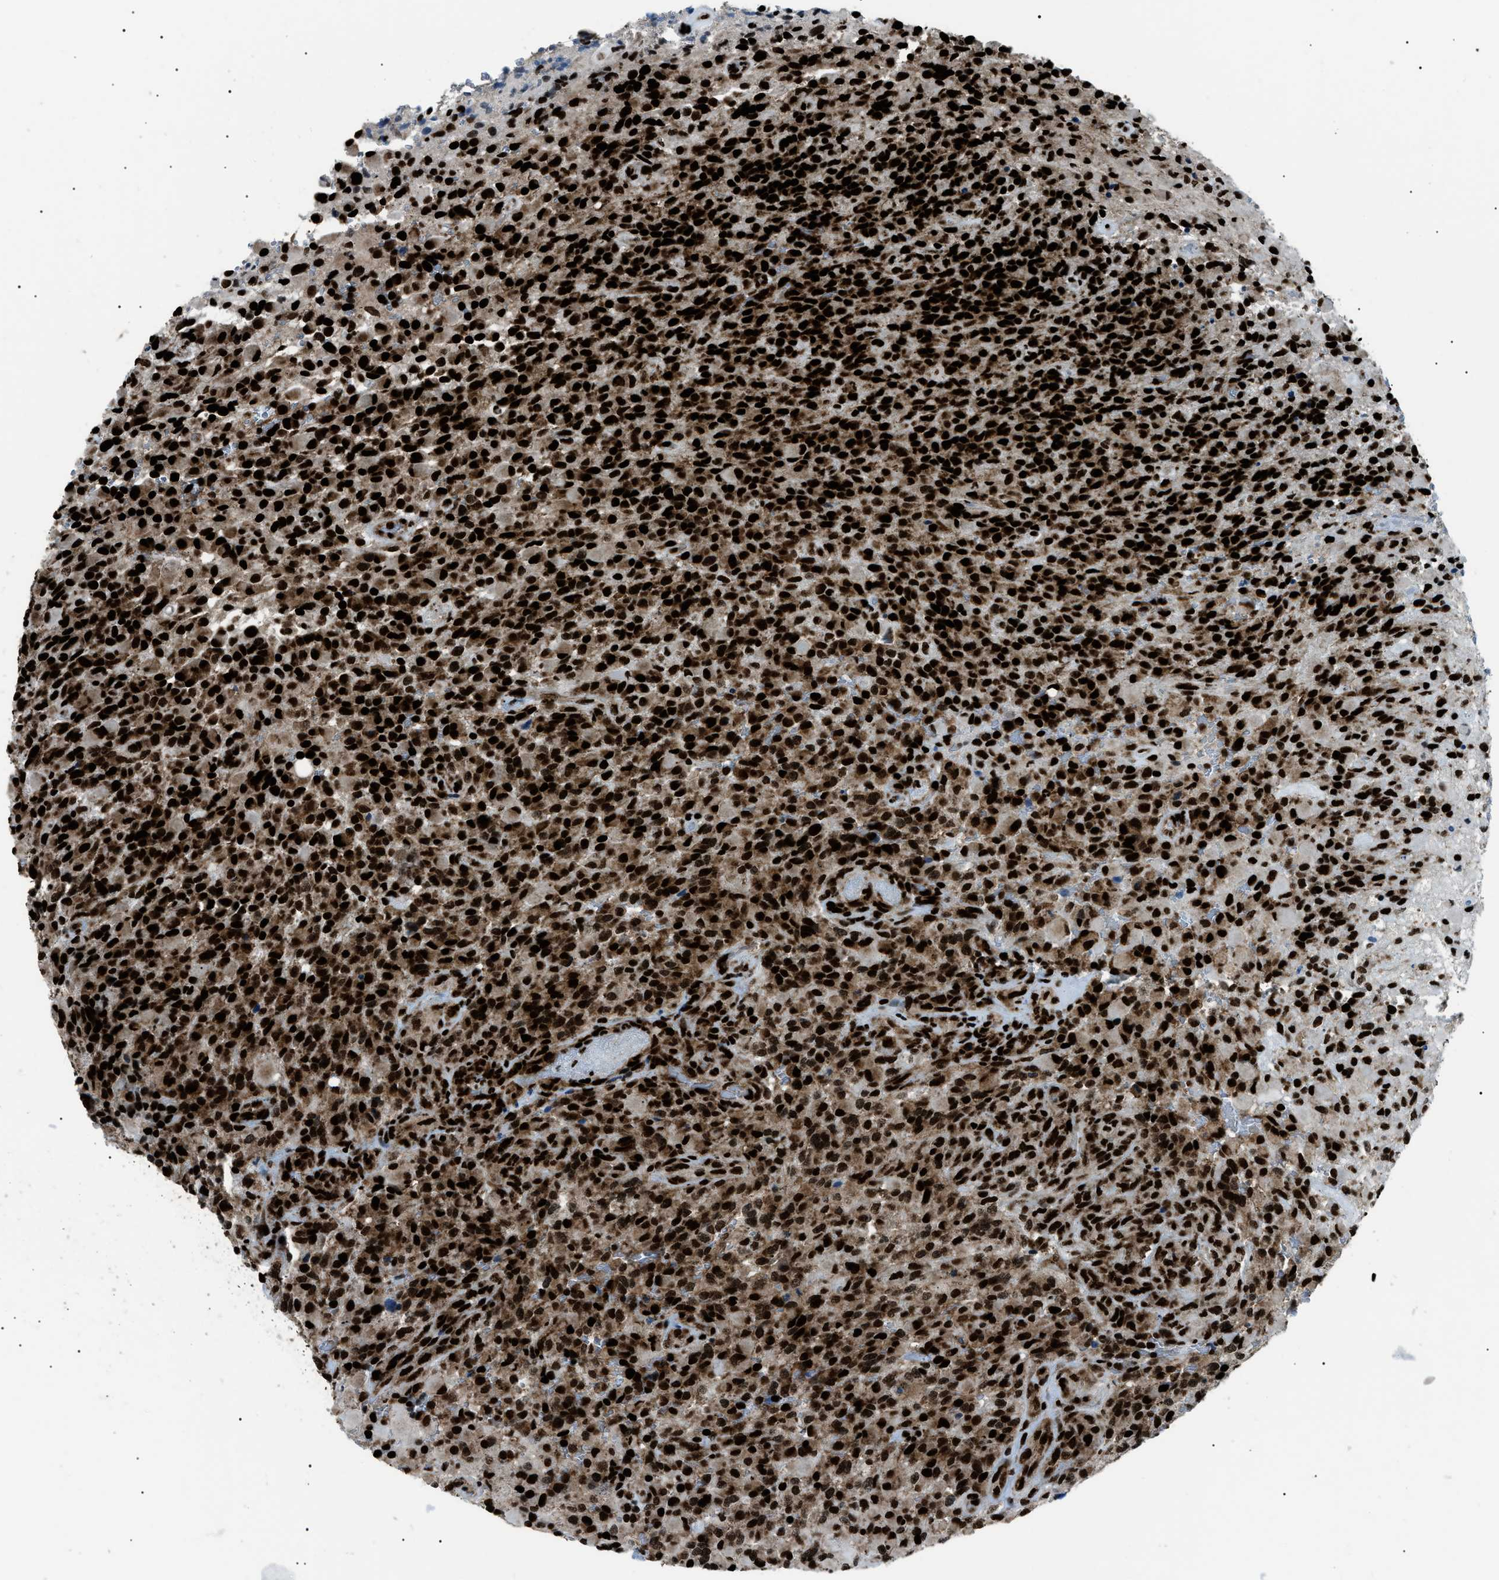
{"staining": {"intensity": "strong", "quantity": ">75%", "location": "nuclear"}, "tissue": "glioma", "cell_type": "Tumor cells", "image_type": "cancer", "snomed": [{"axis": "morphology", "description": "Glioma, malignant, High grade"}, {"axis": "topography", "description": "Brain"}], "caption": "IHC of glioma shows high levels of strong nuclear expression in about >75% of tumor cells.", "gene": "HNRNPK", "patient": {"sex": "male", "age": 71}}